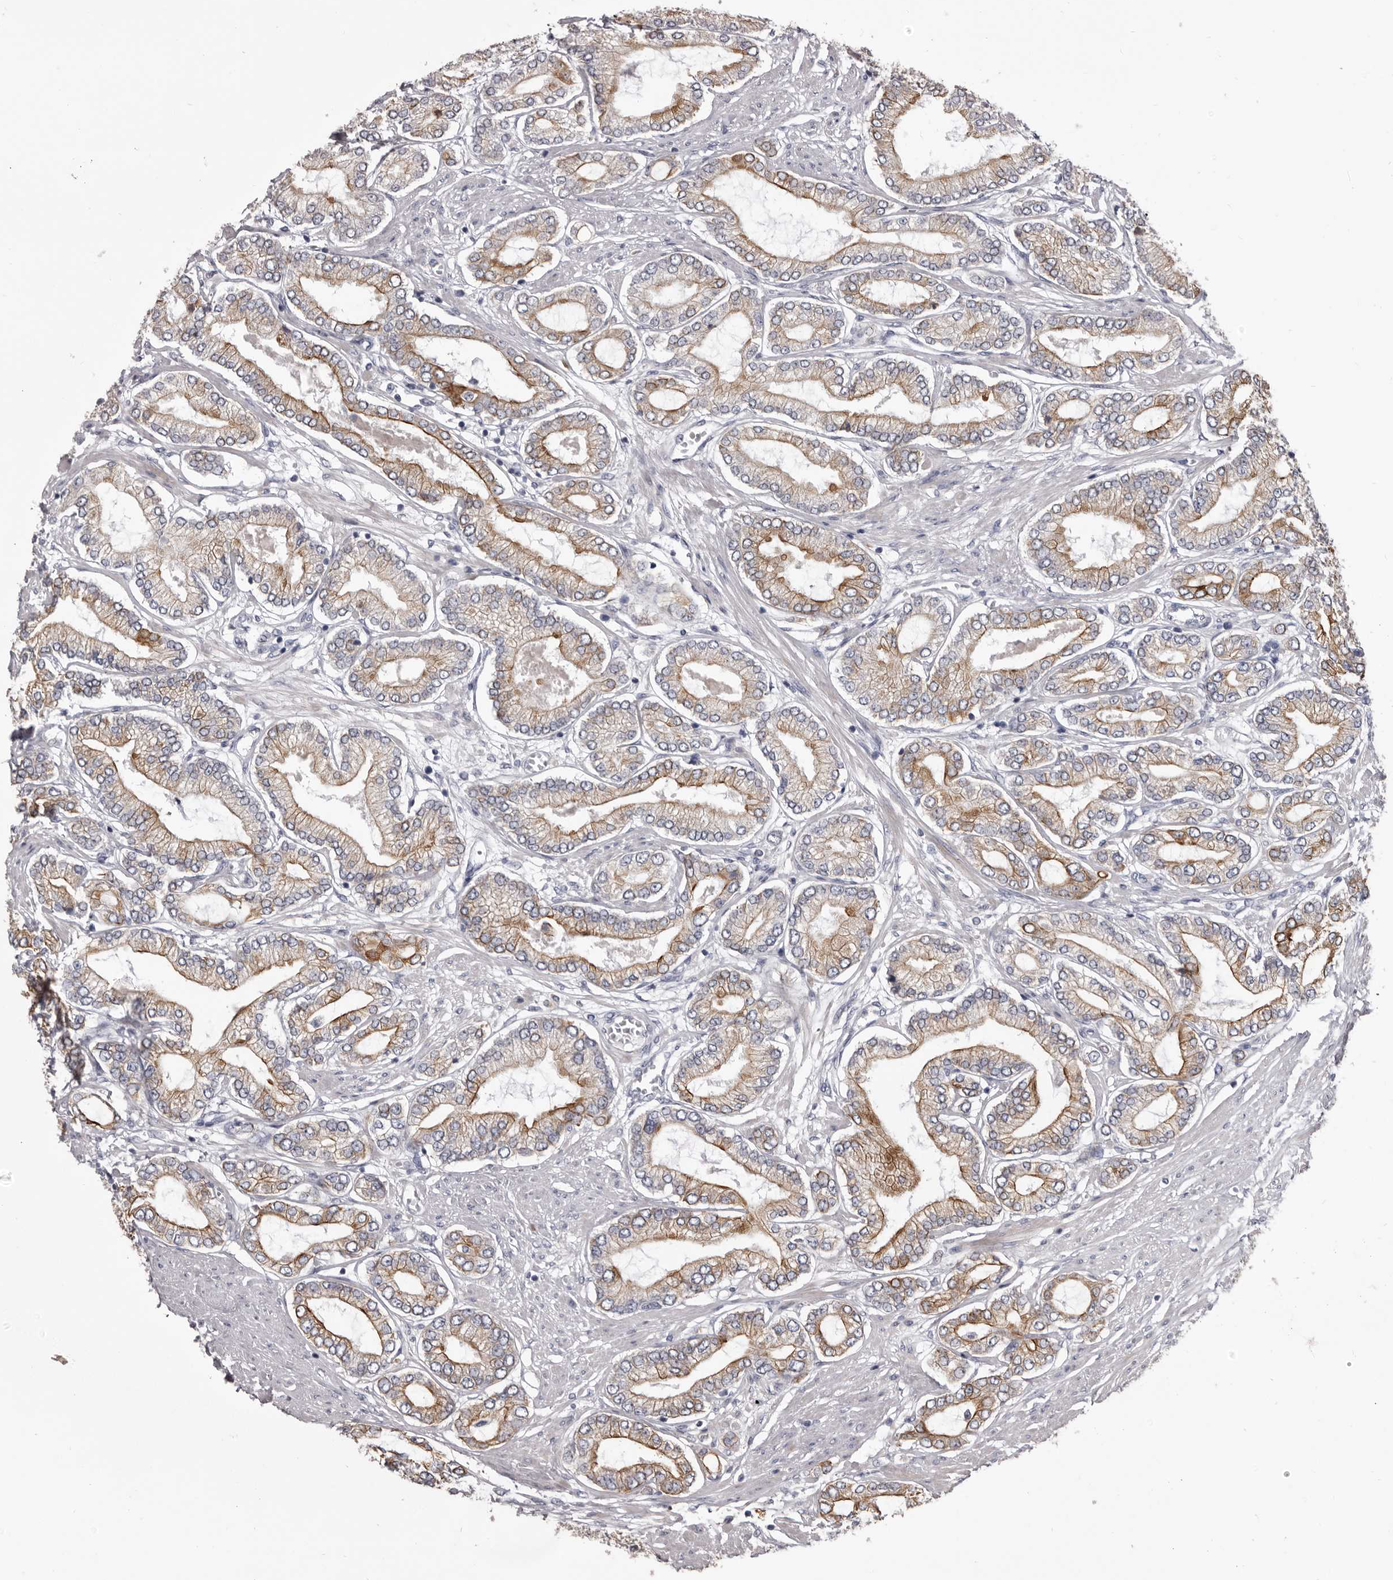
{"staining": {"intensity": "moderate", "quantity": "25%-75%", "location": "cytoplasmic/membranous"}, "tissue": "prostate cancer", "cell_type": "Tumor cells", "image_type": "cancer", "snomed": [{"axis": "morphology", "description": "Adenocarcinoma, Low grade"}, {"axis": "topography", "description": "Prostate"}], "caption": "DAB immunohistochemical staining of low-grade adenocarcinoma (prostate) shows moderate cytoplasmic/membranous protein positivity in about 25%-75% of tumor cells. (DAB IHC, brown staining for protein, blue staining for nuclei).", "gene": "LPAR6", "patient": {"sex": "male", "age": 63}}